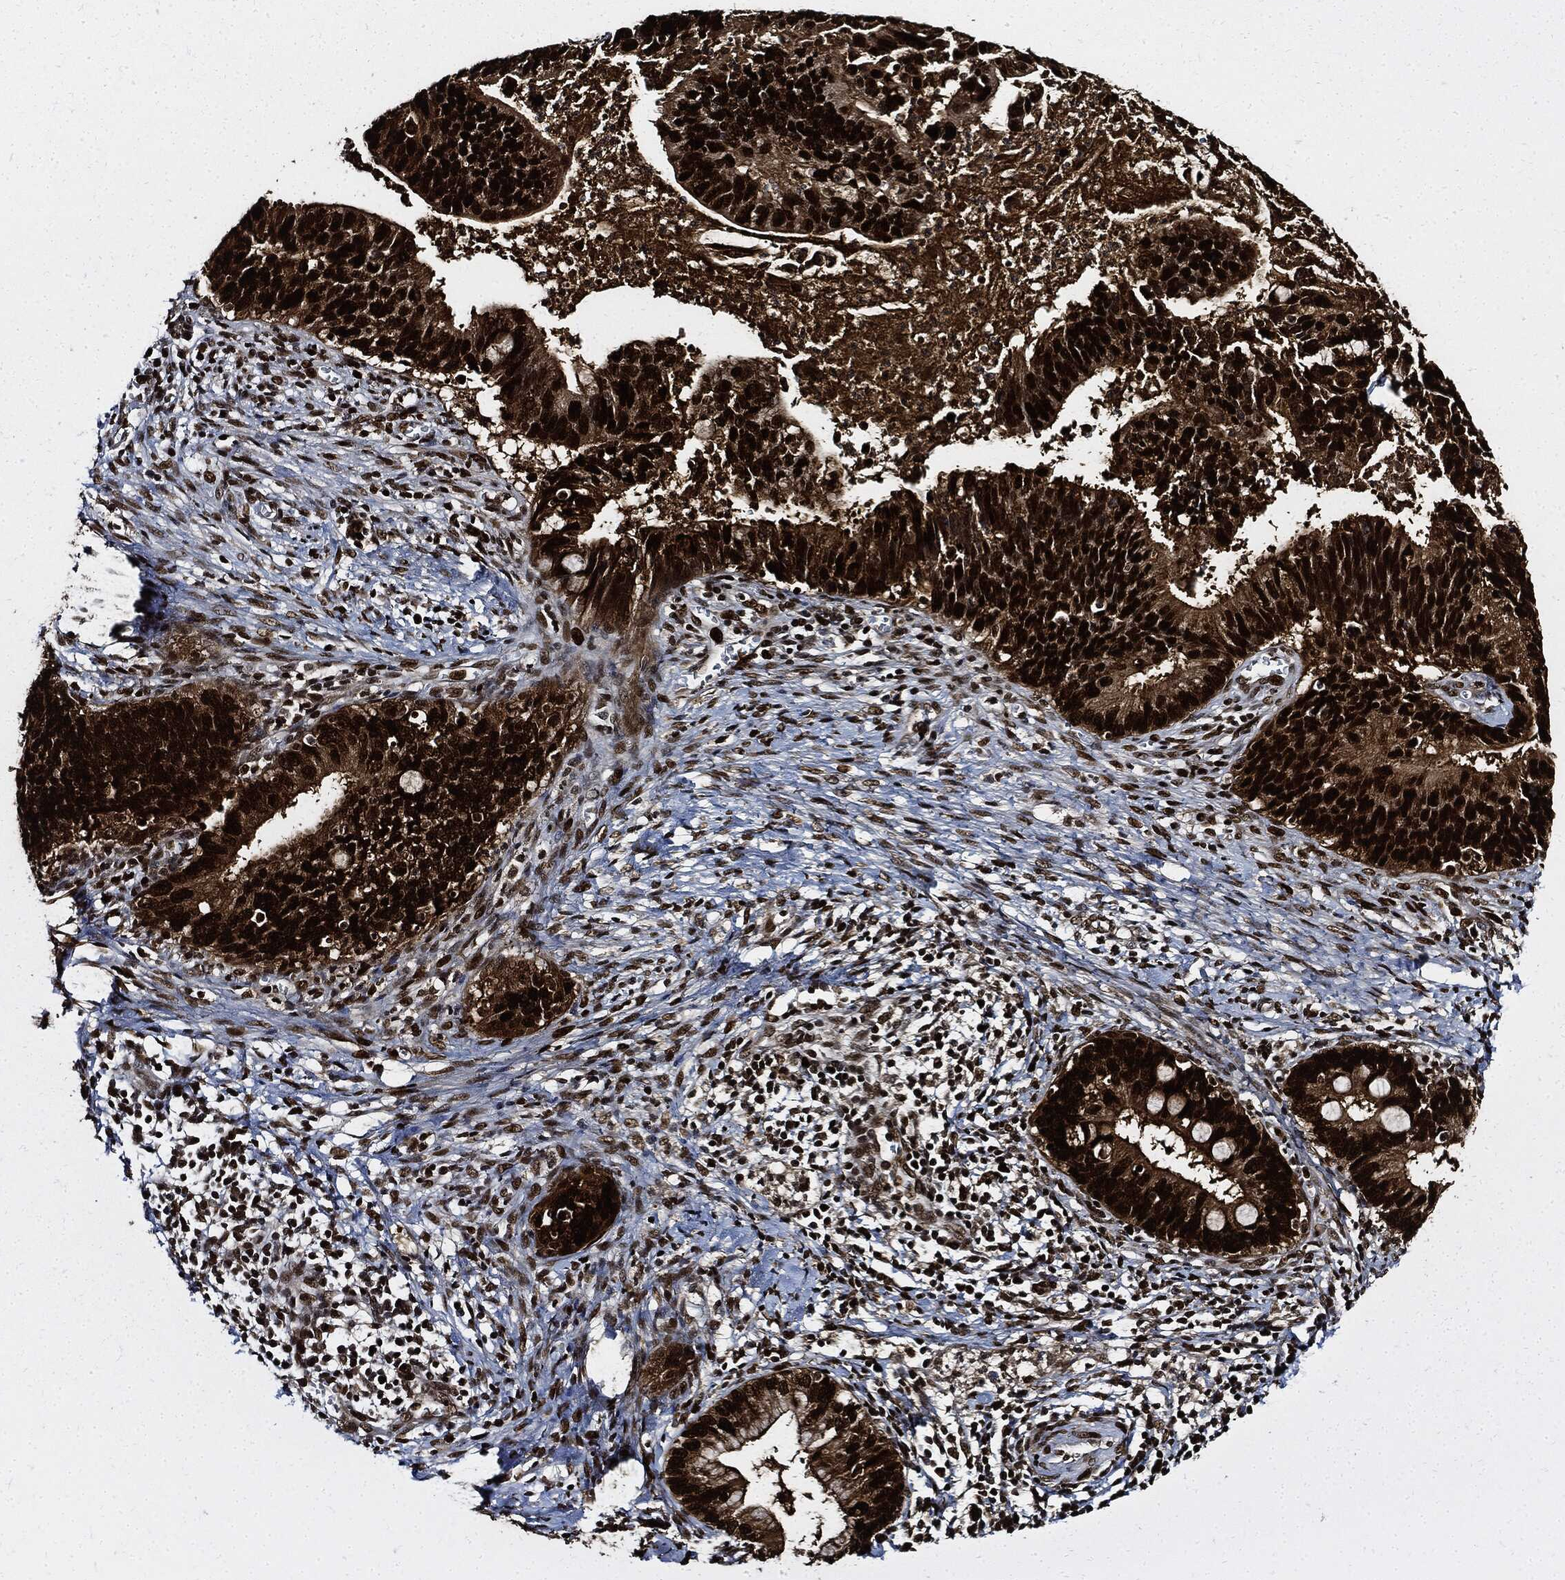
{"staining": {"intensity": "strong", "quantity": ">75%", "location": "cytoplasmic/membranous,nuclear"}, "tissue": "cervical cancer", "cell_type": "Tumor cells", "image_type": "cancer", "snomed": [{"axis": "morphology", "description": "Adenocarcinoma, NOS"}, {"axis": "topography", "description": "Cervix"}], "caption": "IHC of cervical adenocarcinoma exhibits high levels of strong cytoplasmic/membranous and nuclear expression in about >75% of tumor cells.", "gene": "PCNA", "patient": {"sex": "female", "age": 42}}